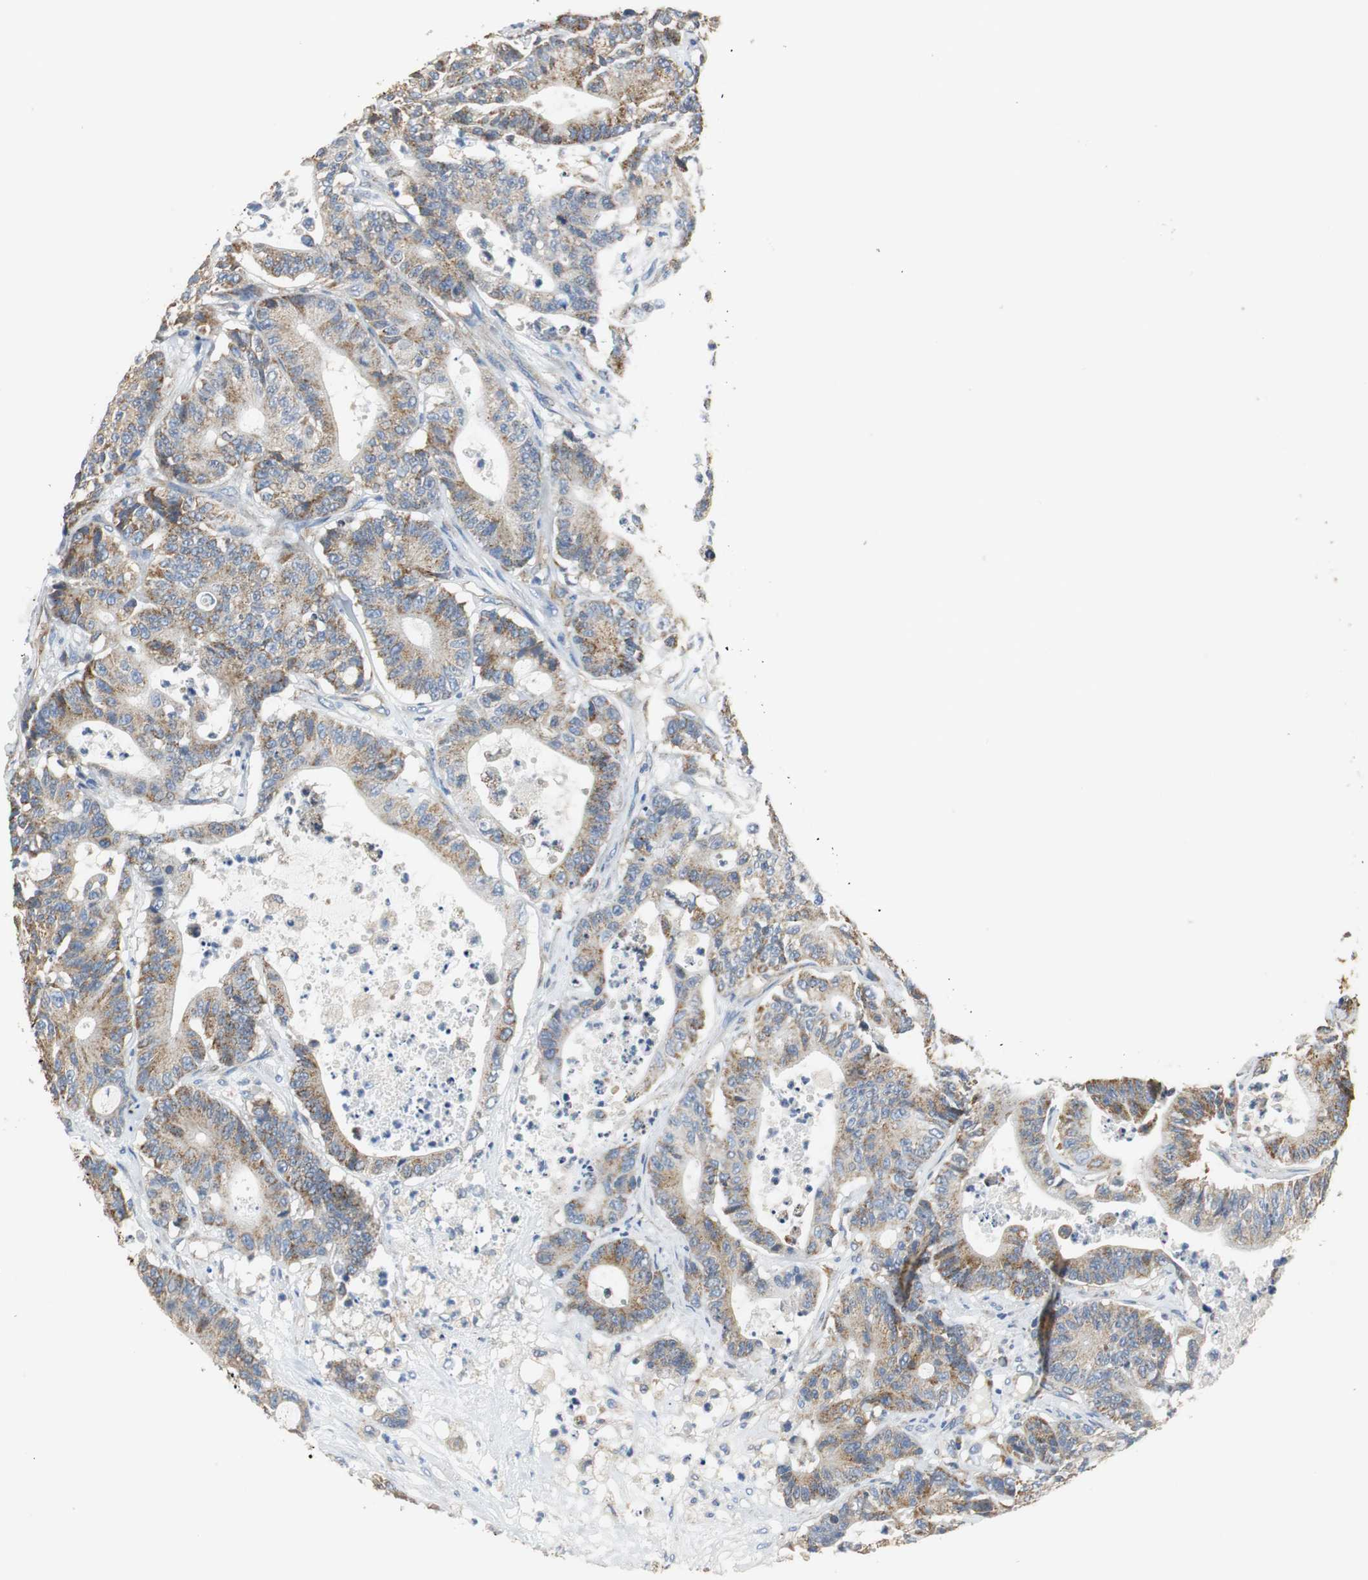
{"staining": {"intensity": "moderate", "quantity": "25%-75%", "location": "cytoplasmic/membranous"}, "tissue": "colorectal cancer", "cell_type": "Tumor cells", "image_type": "cancer", "snomed": [{"axis": "morphology", "description": "Adenocarcinoma, NOS"}, {"axis": "topography", "description": "Colon"}], "caption": "There is medium levels of moderate cytoplasmic/membranous staining in tumor cells of colorectal adenocarcinoma, as demonstrated by immunohistochemical staining (brown color).", "gene": "GSTK1", "patient": {"sex": "female", "age": 84}}